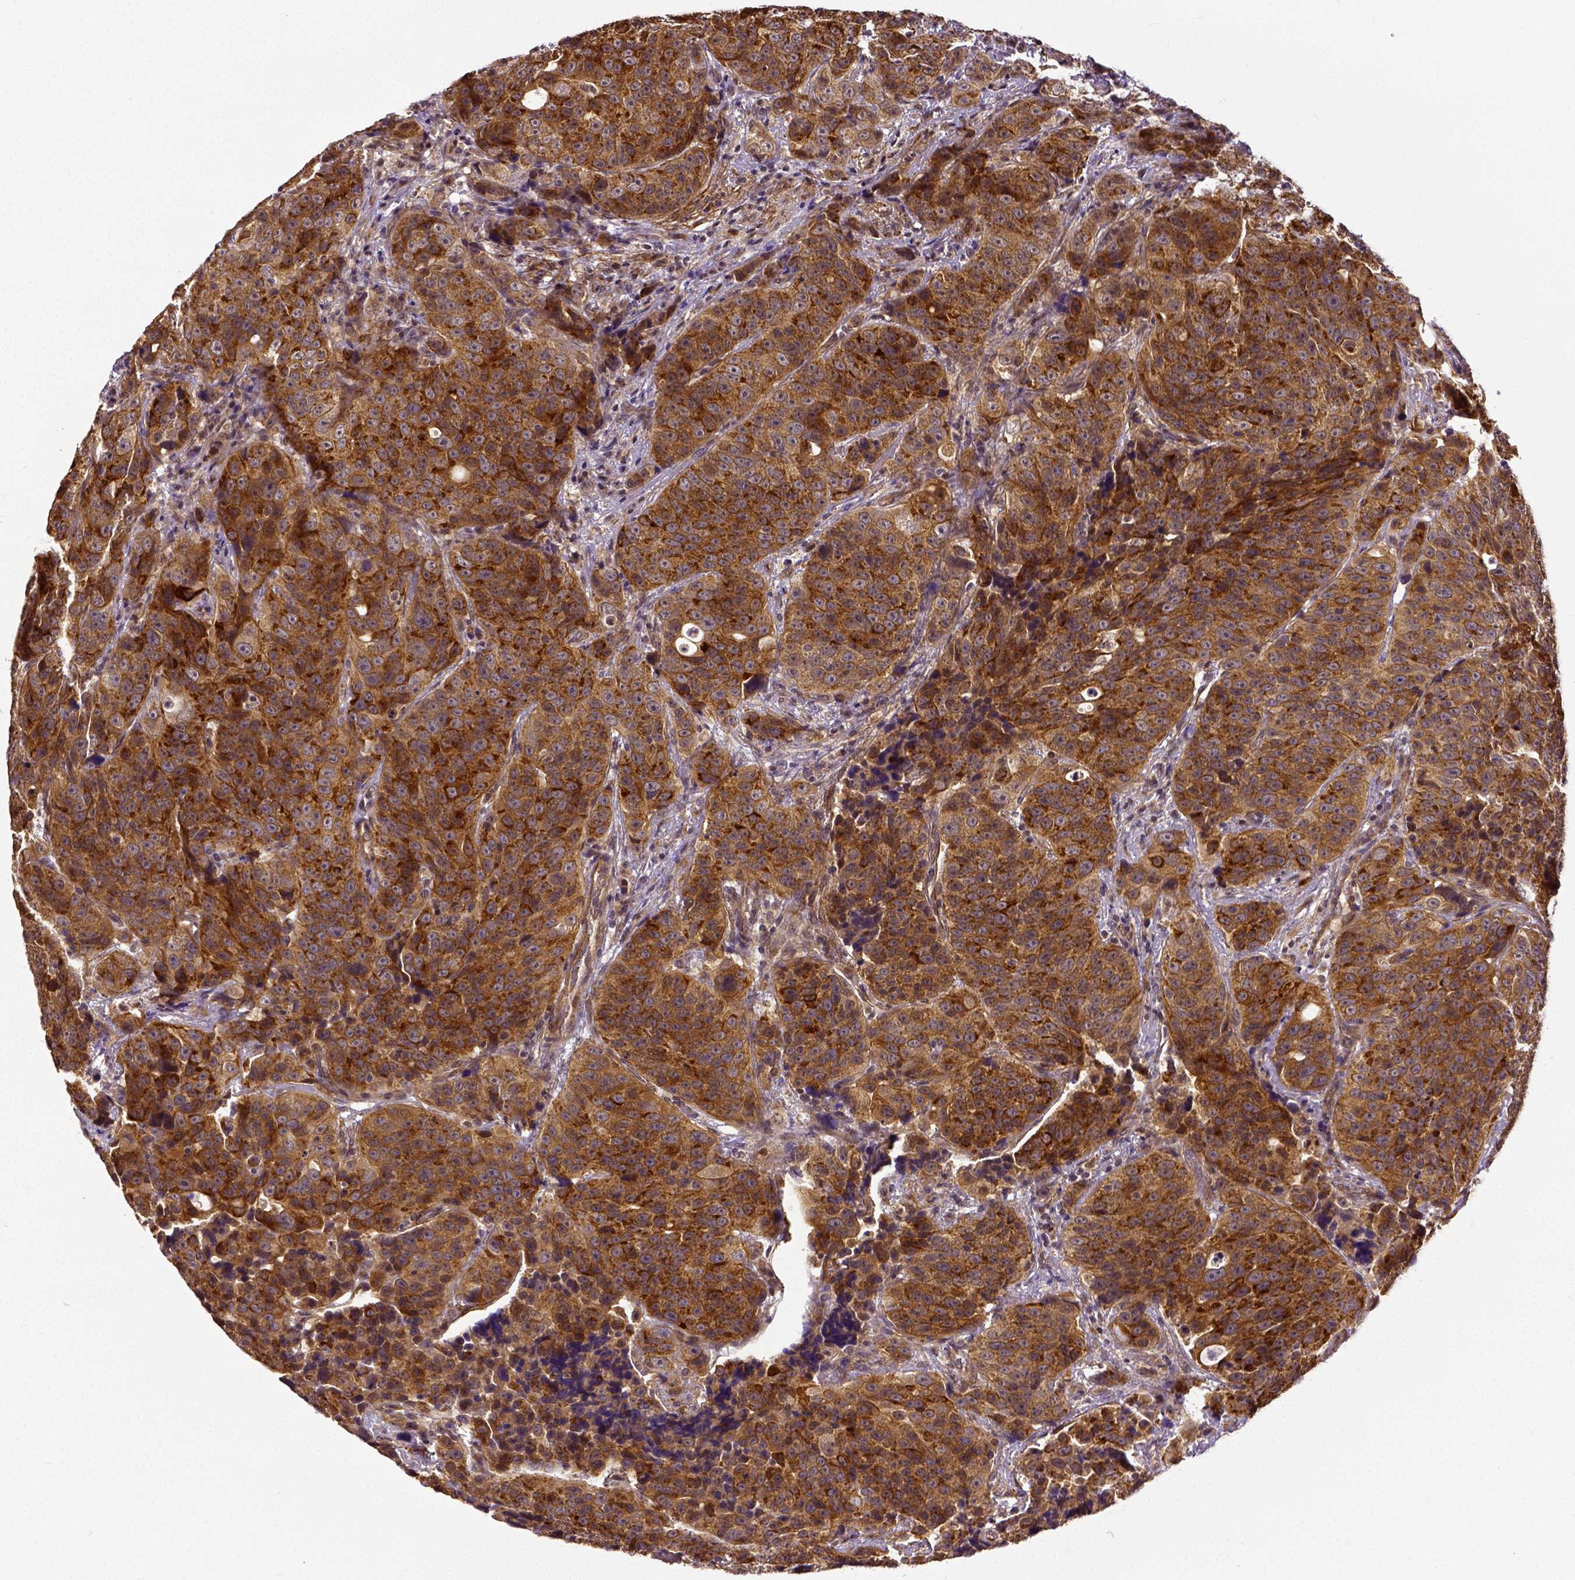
{"staining": {"intensity": "moderate", "quantity": ">75%", "location": "cytoplasmic/membranous"}, "tissue": "urothelial cancer", "cell_type": "Tumor cells", "image_type": "cancer", "snomed": [{"axis": "morphology", "description": "Urothelial carcinoma, NOS"}, {"axis": "topography", "description": "Urinary bladder"}], "caption": "The immunohistochemical stain highlights moderate cytoplasmic/membranous expression in tumor cells of transitional cell carcinoma tissue.", "gene": "DICER1", "patient": {"sex": "male", "age": 52}}